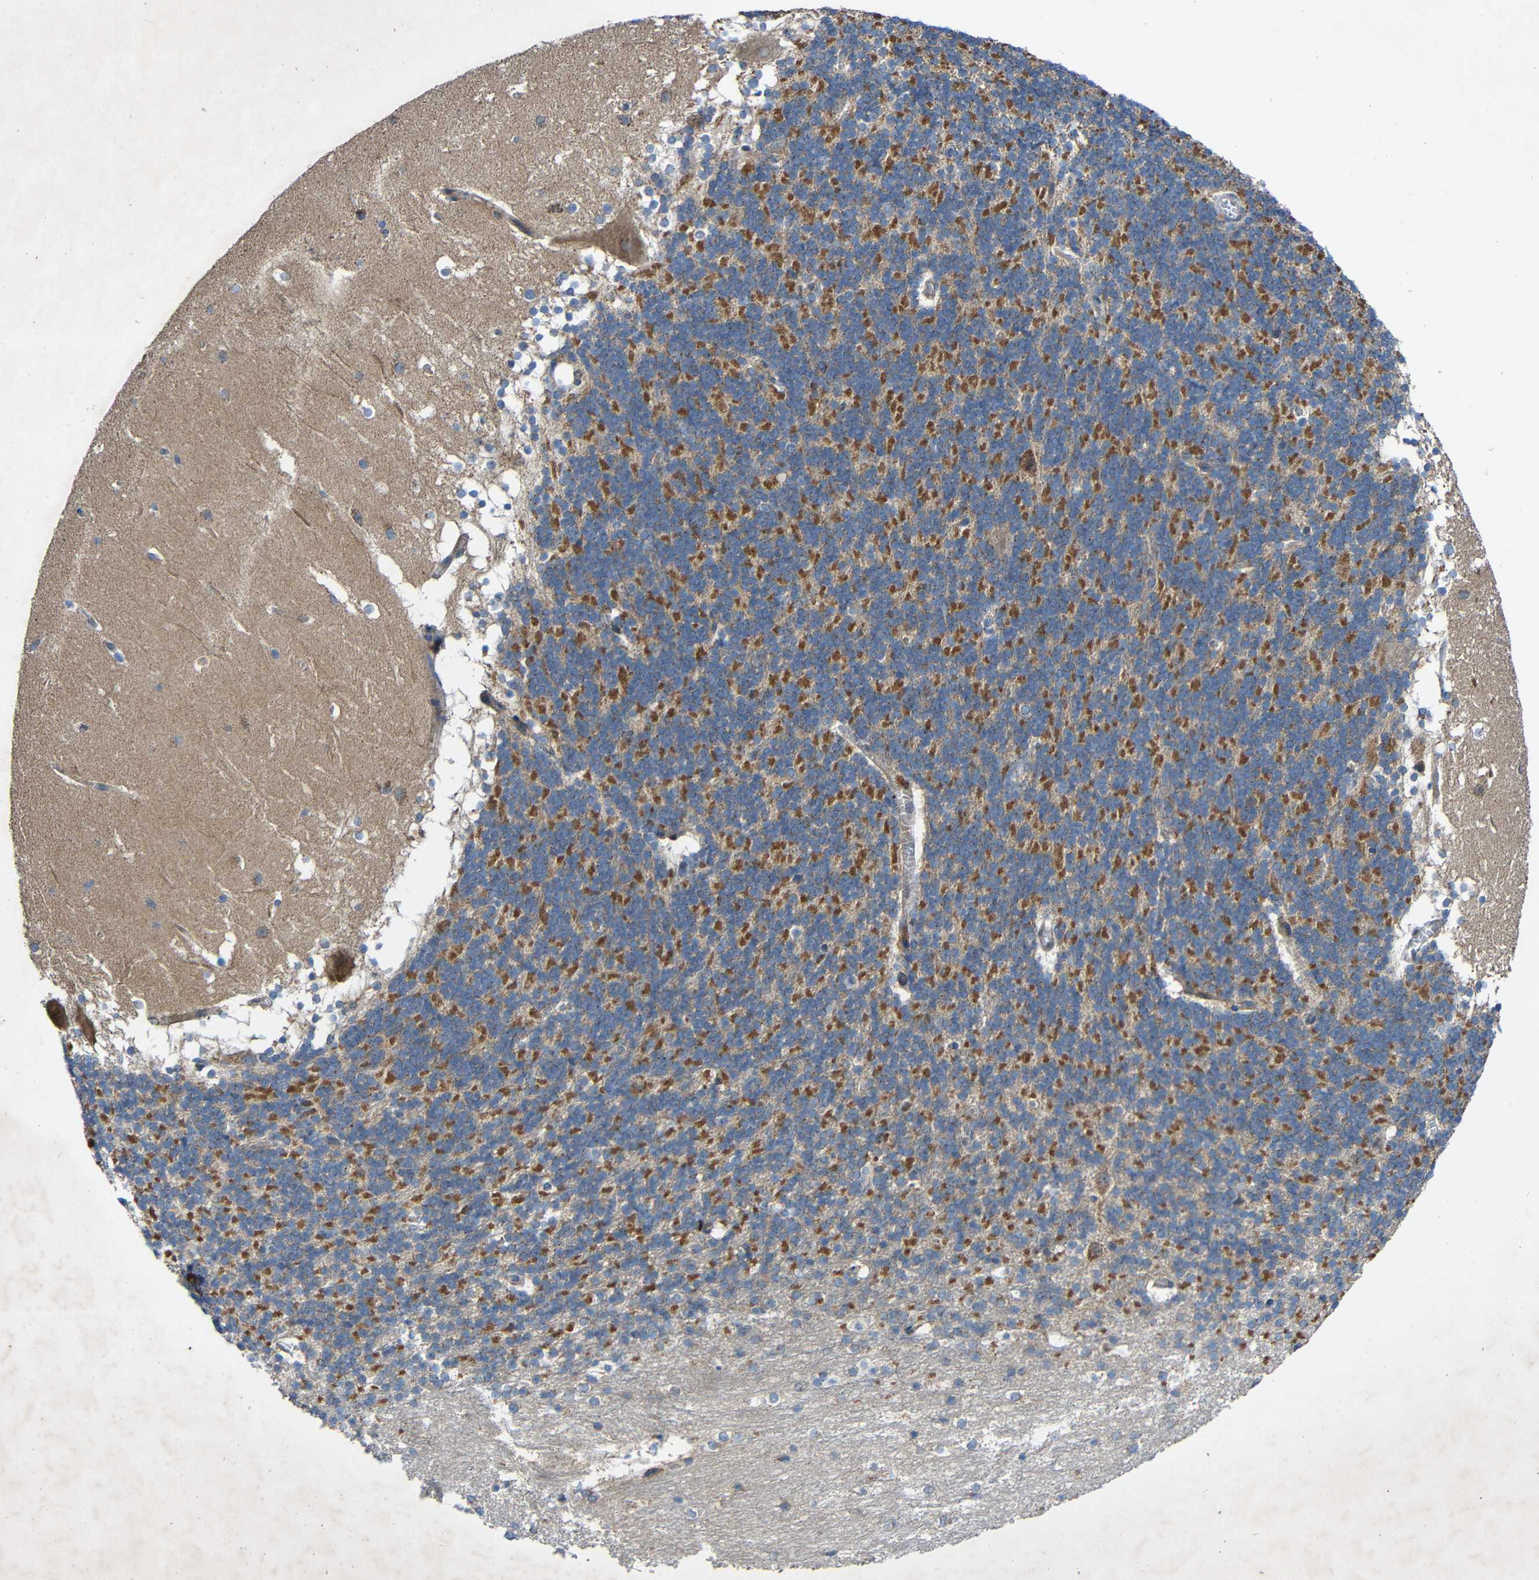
{"staining": {"intensity": "negative", "quantity": "none", "location": "none"}, "tissue": "cerebellum", "cell_type": "Cells in granular layer", "image_type": "normal", "snomed": [{"axis": "morphology", "description": "Normal tissue, NOS"}, {"axis": "topography", "description": "Cerebellum"}], "caption": "High power microscopy histopathology image of an IHC histopathology image of normal cerebellum, revealing no significant staining in cells in granular layer. (Immunohistochemistry (ihc), brightfield microscopy, high magnification).", "gene": "TMEM25", "patient": {"sex": "female", "age": 19}}